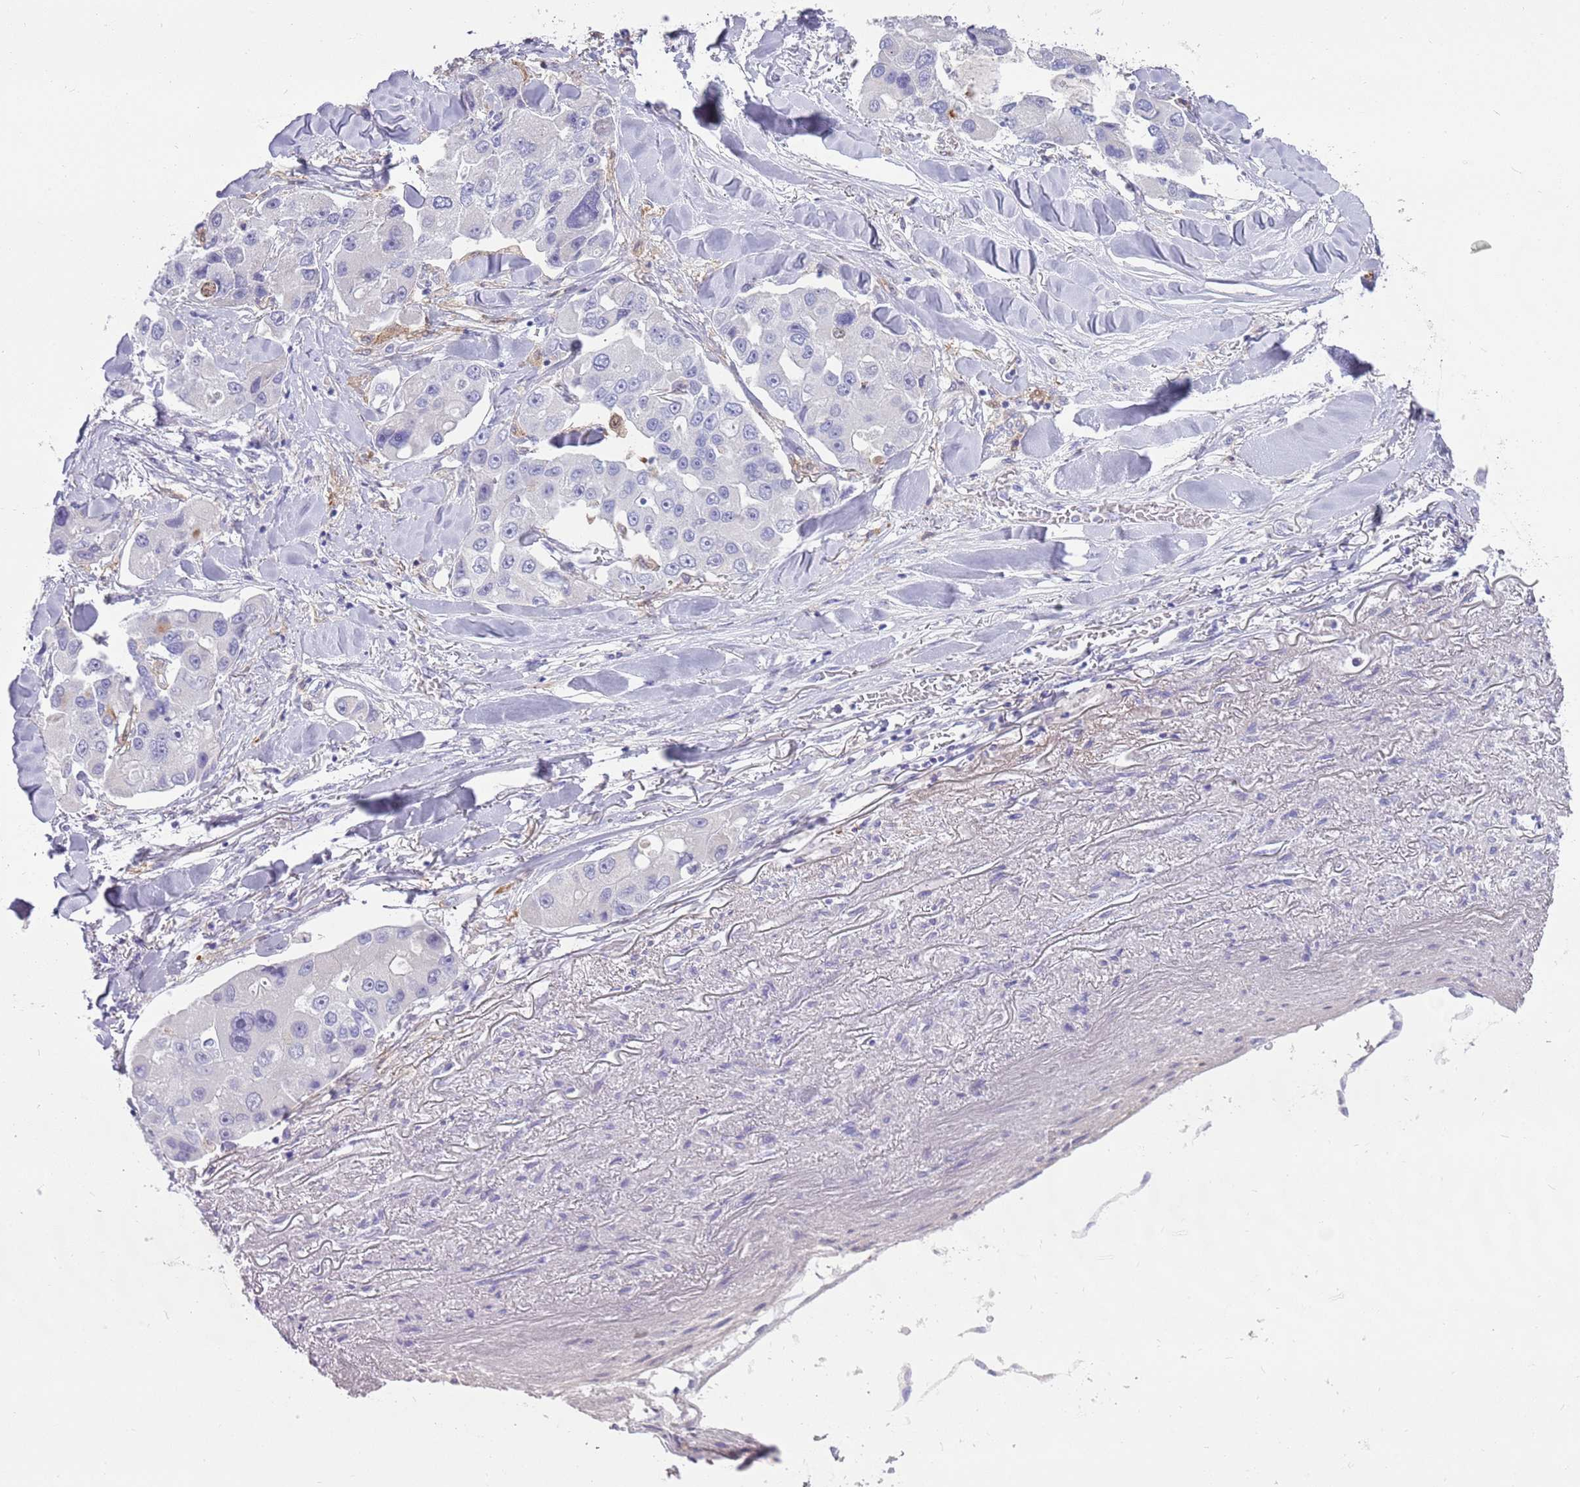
{"staining": {"intensity": "negative", "quantity": "none", "location": "none"}, "tissue": "lung cancer", "cell_type": "Tumor cells", "image_type": "cancer", "snomed": [{"axis": "morphology", "description": "Adenocarcinoma, NOS"}, {"axis": "topography", "description": "Lung"}], "caption": "Human lung cancer (adenocarcinoma) stained for a protein using immunohistochemistry displays no staining in tumor cells.", "gene": "DIPK1C", "patient": {"sex": "female", "age": 54}}